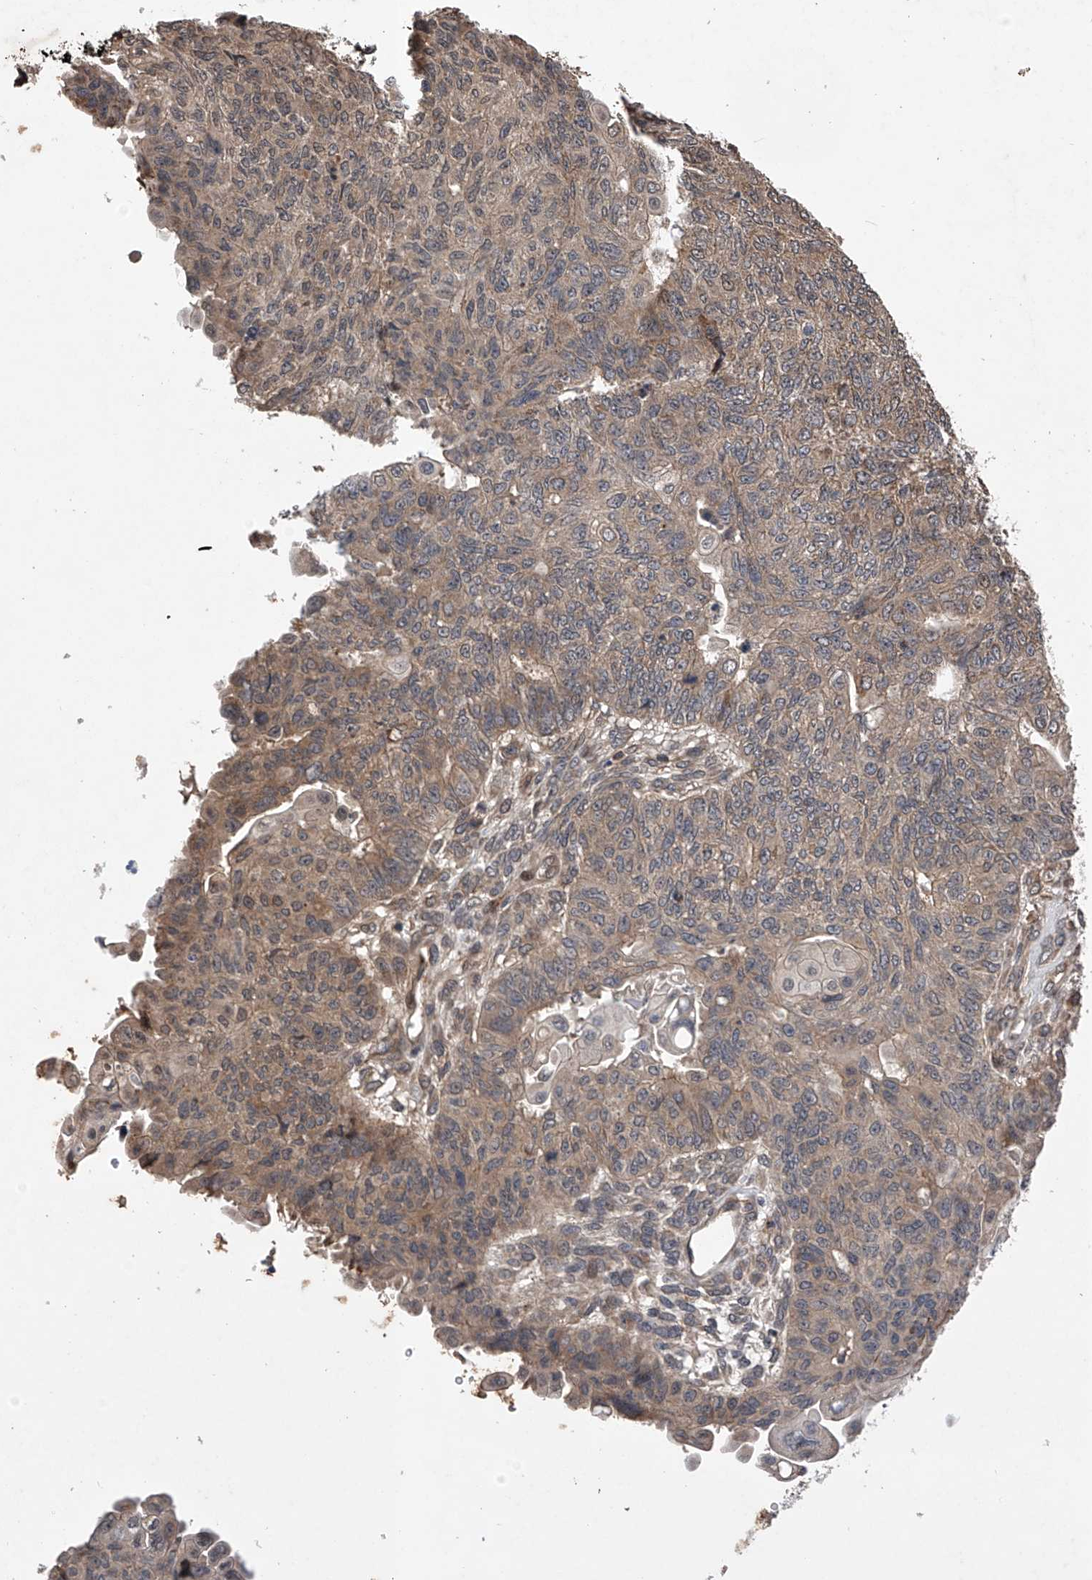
{"staining": {"intensity": "weak", "quantity": ">75%", "location": "cytoplasmic/membranous"}, "tissue": "endometrial cancer", "cell_type": "Tumor cells", "image_type": "cancer", "snomed": [{"axis": "morphology", "description": "Adenocarcinoma, NOS"}, {"axis": "topography", "description": "Endometrium"}], "caption": "Endometrial cancer was stained to show a protein in brown. There is low levels of weak cytoplasmic/membranous staining in about >75% of tumor cells. (brown staining indicates protein expression, while blue staining denotes nuclei).", "gene": "MAP3K11", "patient": {"sex": "female", "age": 32}}